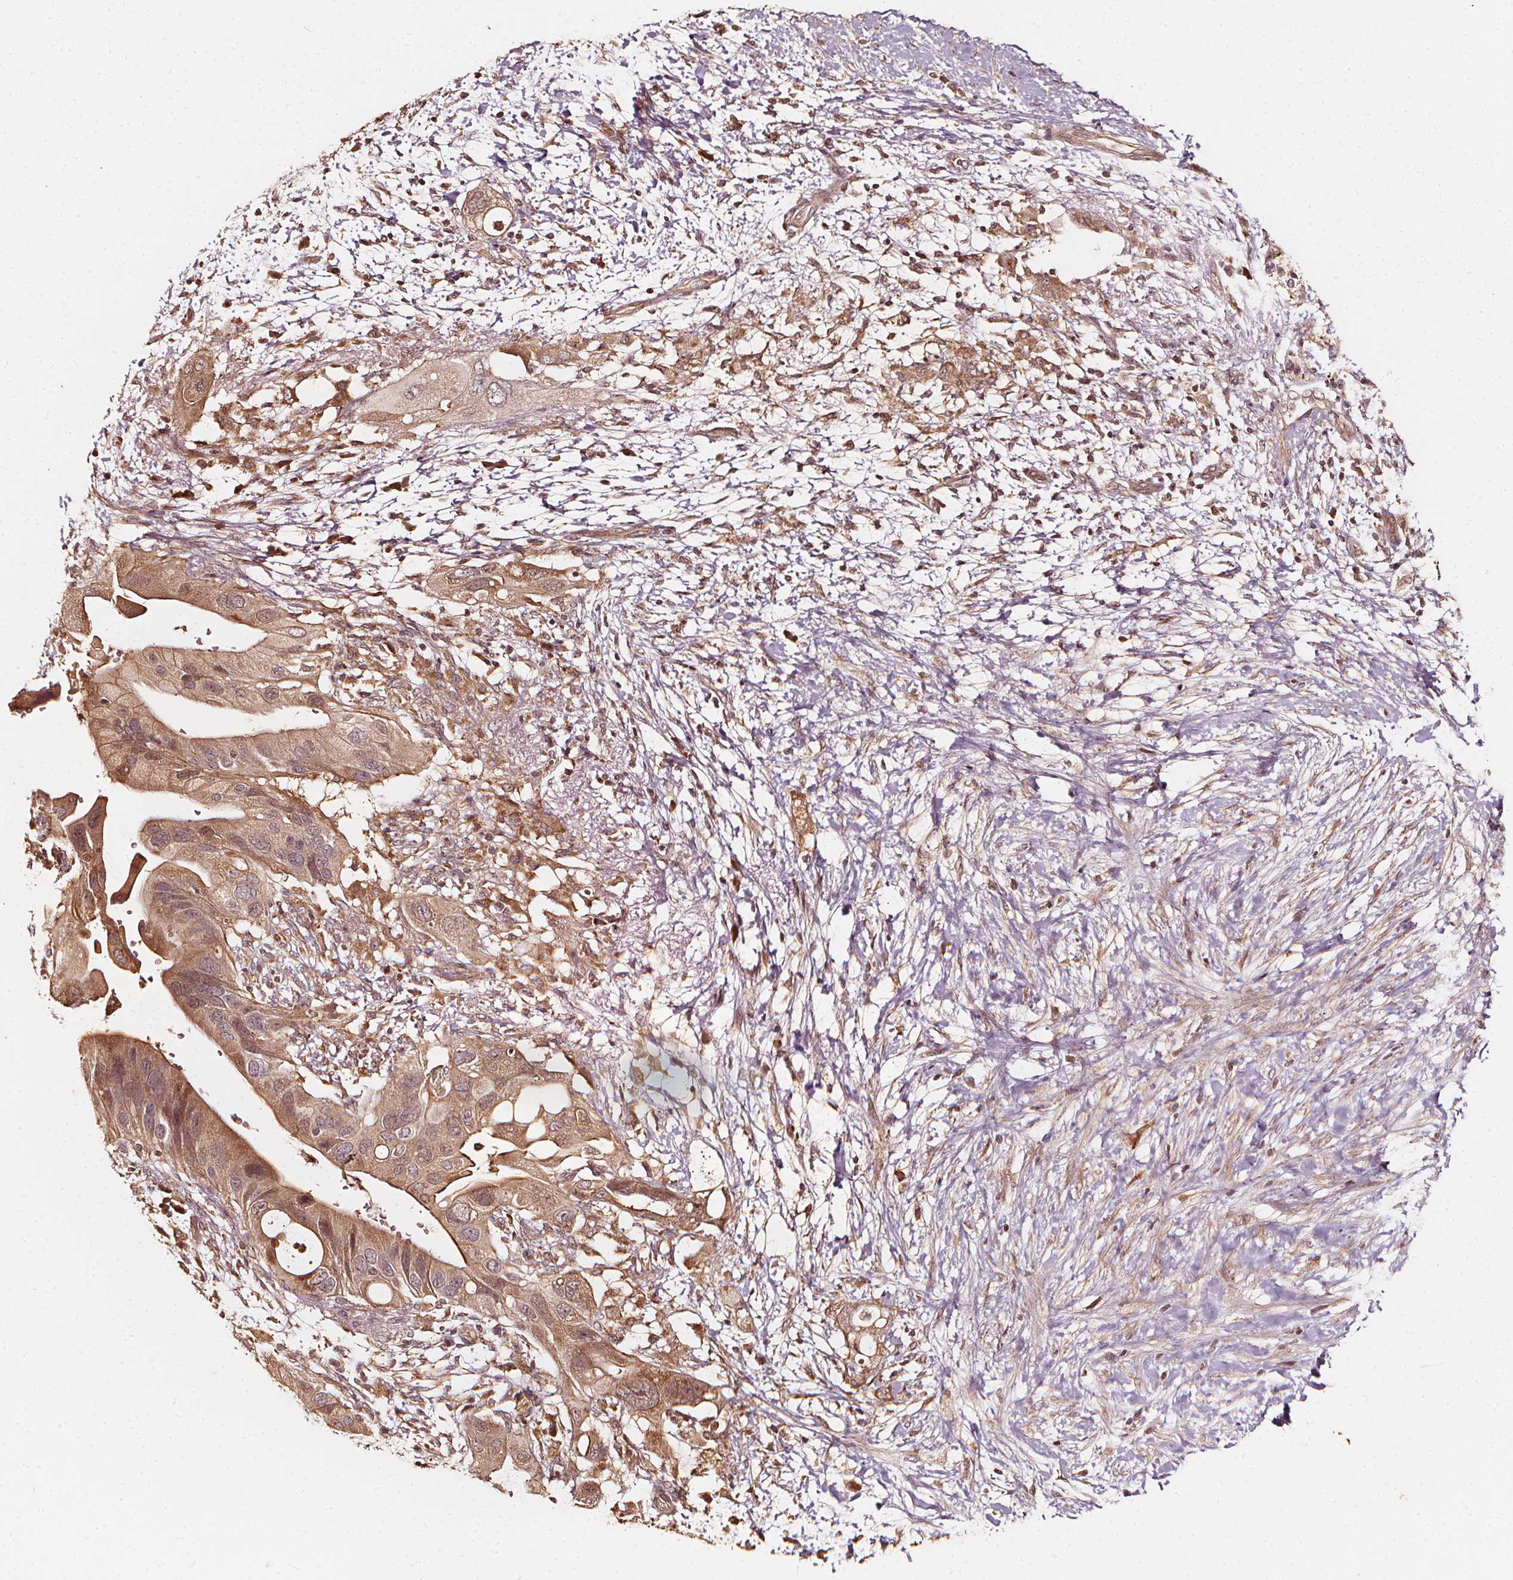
{"staining": {"intensity": "moderate", "quantity": ">75%", "location": "cytoplasmic/membranous,nuclear"}, "tissue": "pancreatic cancer", "cell_type": "Tumor cells", "image_type": "cancer", "snomed": [{"axis": "morphology", "description": "Adenocarcinoma, NOS"}, {"axis": "topography", "description": "Pancreas"}], "caption": "DAB (3,3'-diaminobenzidine) immunohistochemical staining of human adenocarcinoma (pancreatic) shows moderate cytoplasmic/membranous and nuclear protein staining in about >75% of tumor cells.", "gene": "NPC1", "patient": {"sex": "female", "age": 72}}